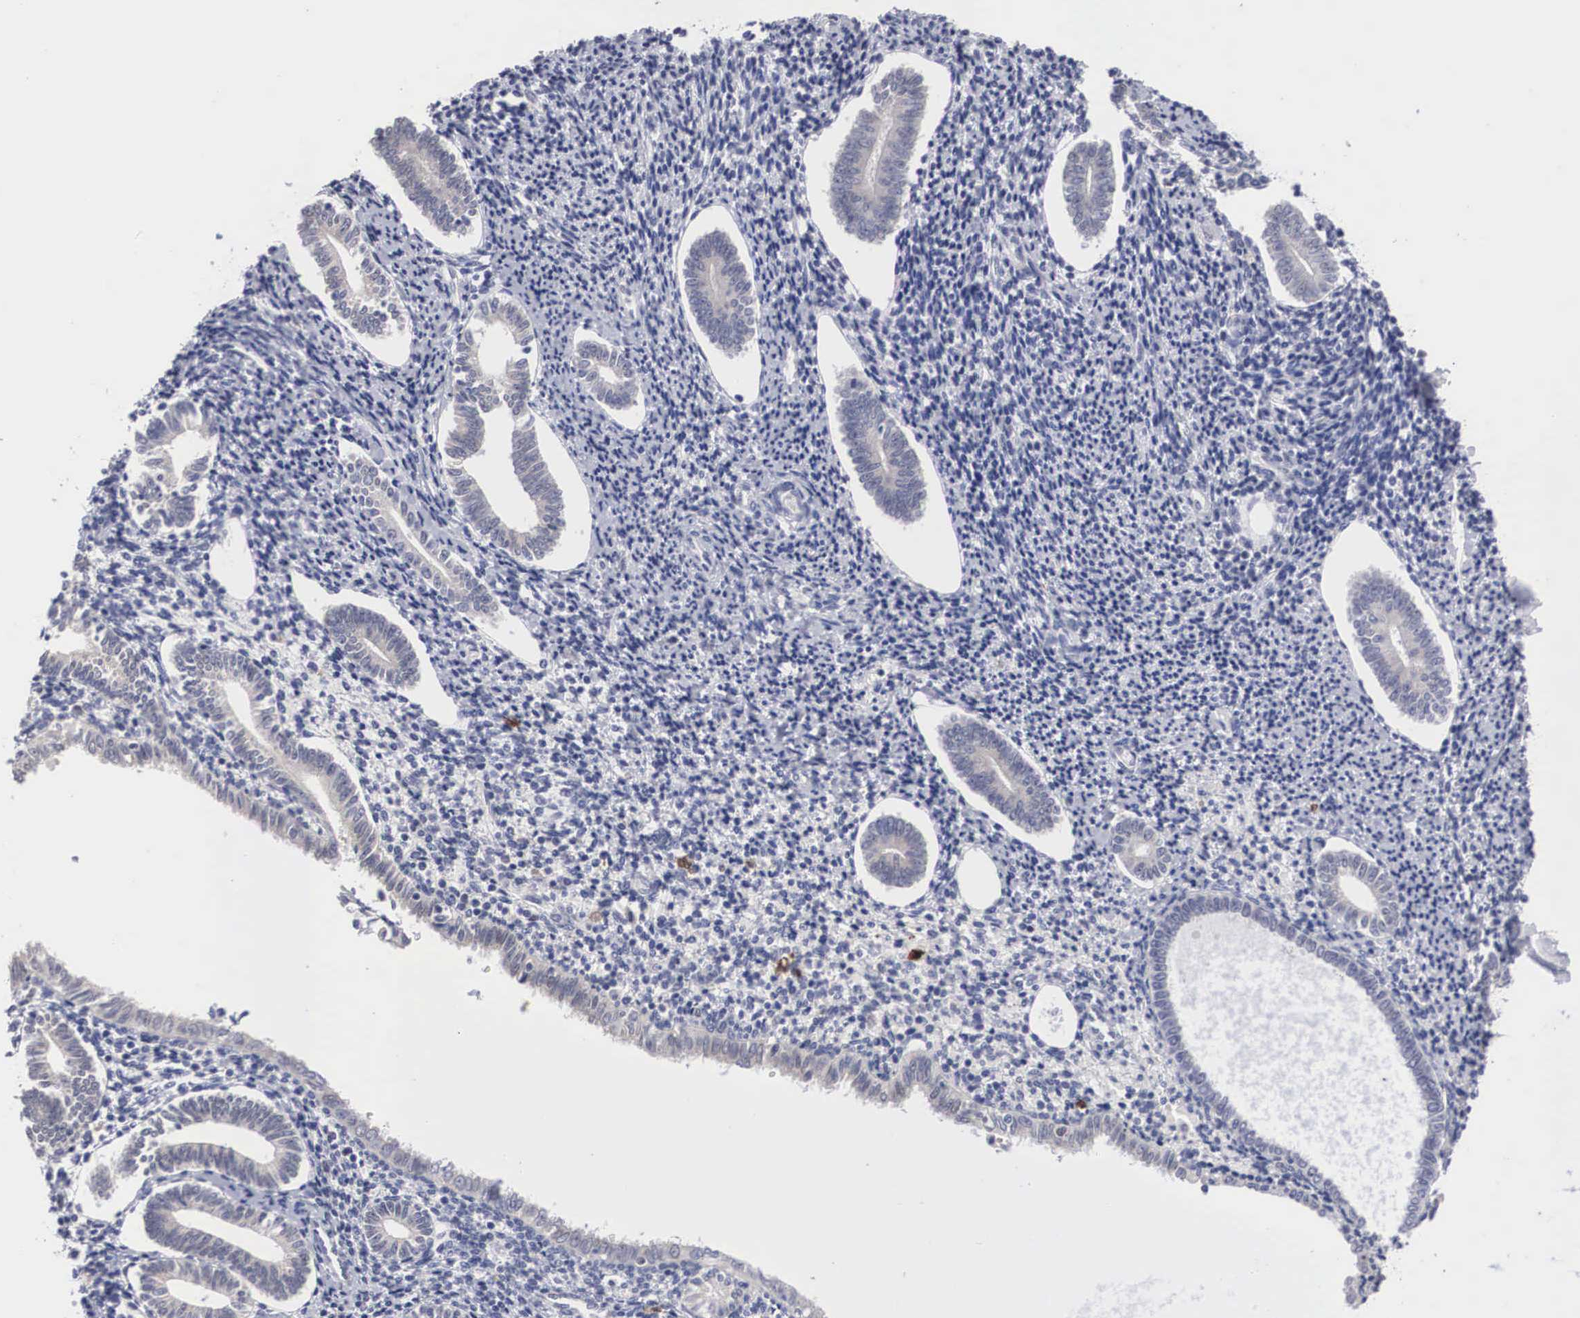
{"staining": {"intensity": "negative", "quantity": "none", "location": "none"}, "tissue": "endometrium", "cell_type": "Cells in endometrial stroma", "image_type": "normal", "snomed": [{"axis": "morphology", "description": "Normal tissue, NOS"}, {"axis": "topography", "description": "Endometrium"}], "caption": "Protein analysis of benign endometrium shows no significant positivity in cells in endometrial stroma. The staining was performed using DAB to visualize the protein expression in brown, while the nuclei were stained in blue with hematoxylin (Magnification: 20x).", "gene": "HMOX1", "patient": {"sex": "female", "age": 52}}